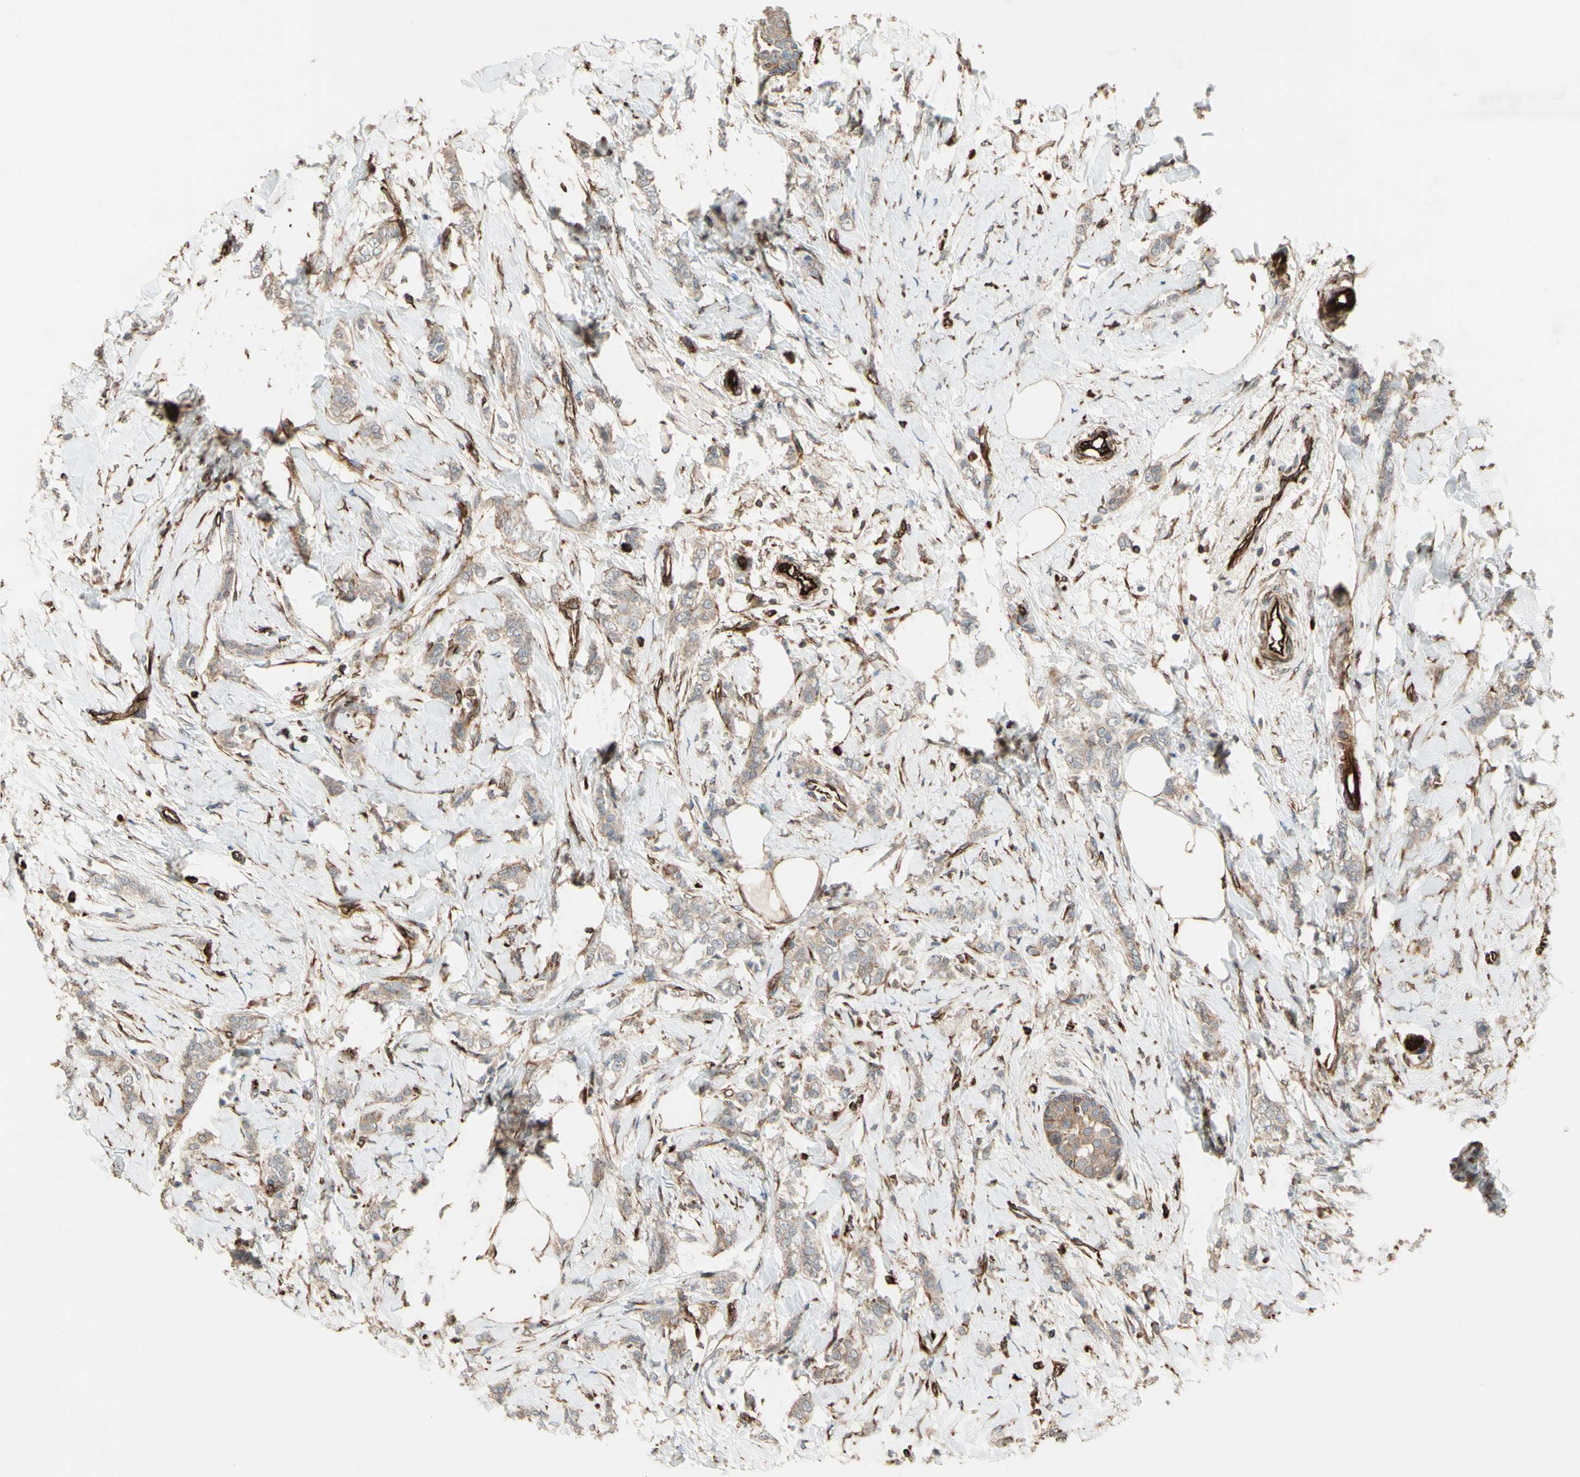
{"staining": {"intensity": "weak", "quantity": ">75%", "location": "cytoplasmic/membranous"}, "tissue": "breast cancer", "cell_type": "Tumor cells", "image_type": "cancer", "snomed": [{"axis": "morphology", "description": "Lobular carcinoma, in situ"}, {"axis": "morphology", "description": "Lobular carcinoma"}, {"axis": "topography", "description": "Breast"}], "caption": "IHC staining of lobular carcinoma (breast), which demonstrates low levels of weak cytoplasmic/membranous staining in approximately >75% of tumor cells indicating weak cytoplasmic/membranous protein staining. The staining was performed using DAB (brown) for protein detection and nuclei were counterstained in hematoxylin (blue).", "gene": "TRAF2", "patient": {"sex": "female", "age": 41}}